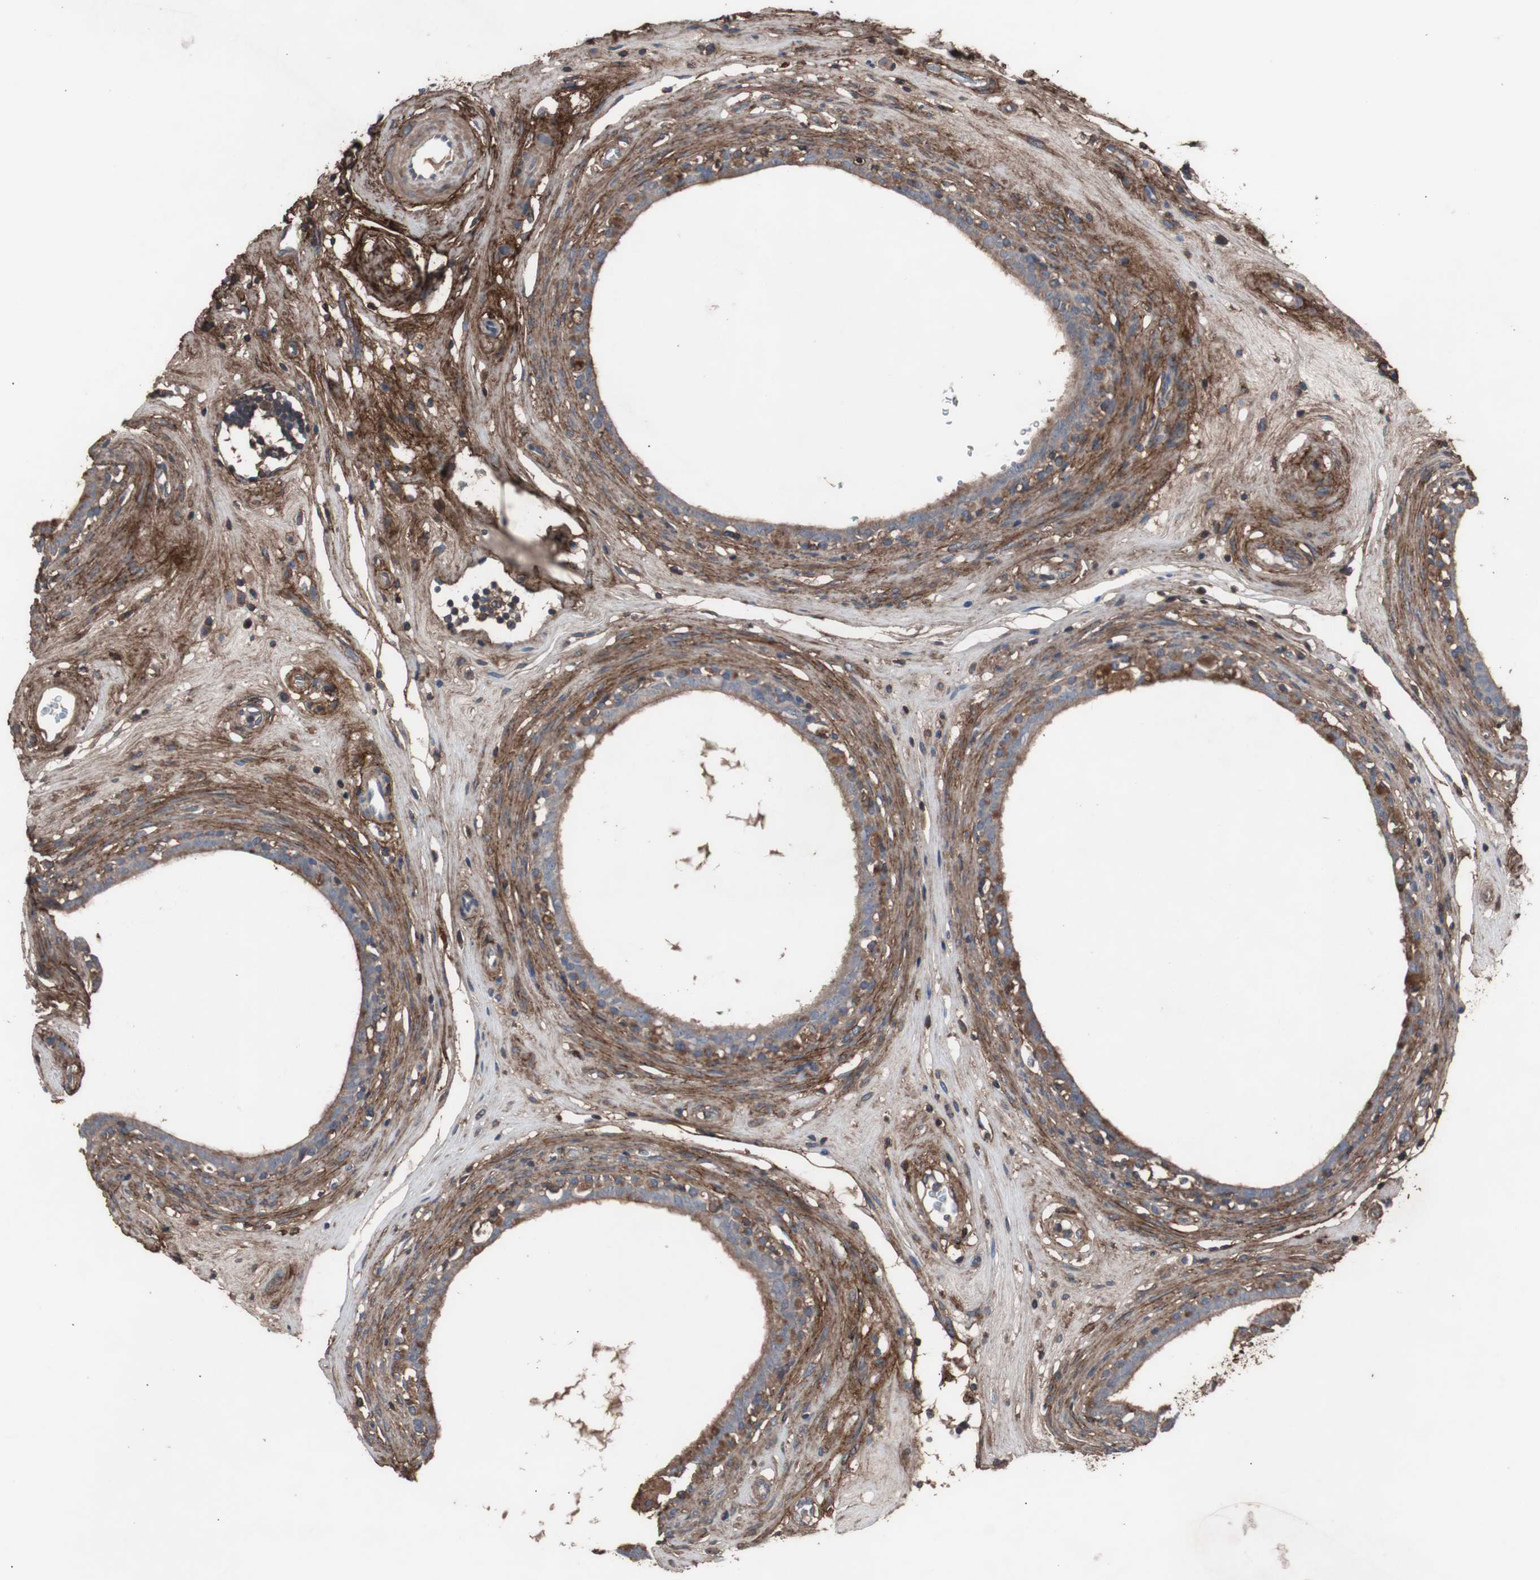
{"staining": {"intensity": "moderate", "quantity": ">75%", "location": "cytoplasmic/membranous"}, "tissue": "epididymis", "cell_type": "Glandular cells", "image_type": "normal", "snomed": [{"axis": "morphology", "description": "Normal tissue, NOS"}, {"axis": "morphology", "description": "Inflammation, NOS"}, {"axis": "topography", "description": "Epididymis"}], "caption": "This image shows IHC staining of normal epididymis, with medium moderate cytoplasmic/membranous positivity in about >75% of glandular cells.", "gene": "COL6A2", "patient": {"sex": "male", "age": 84}}